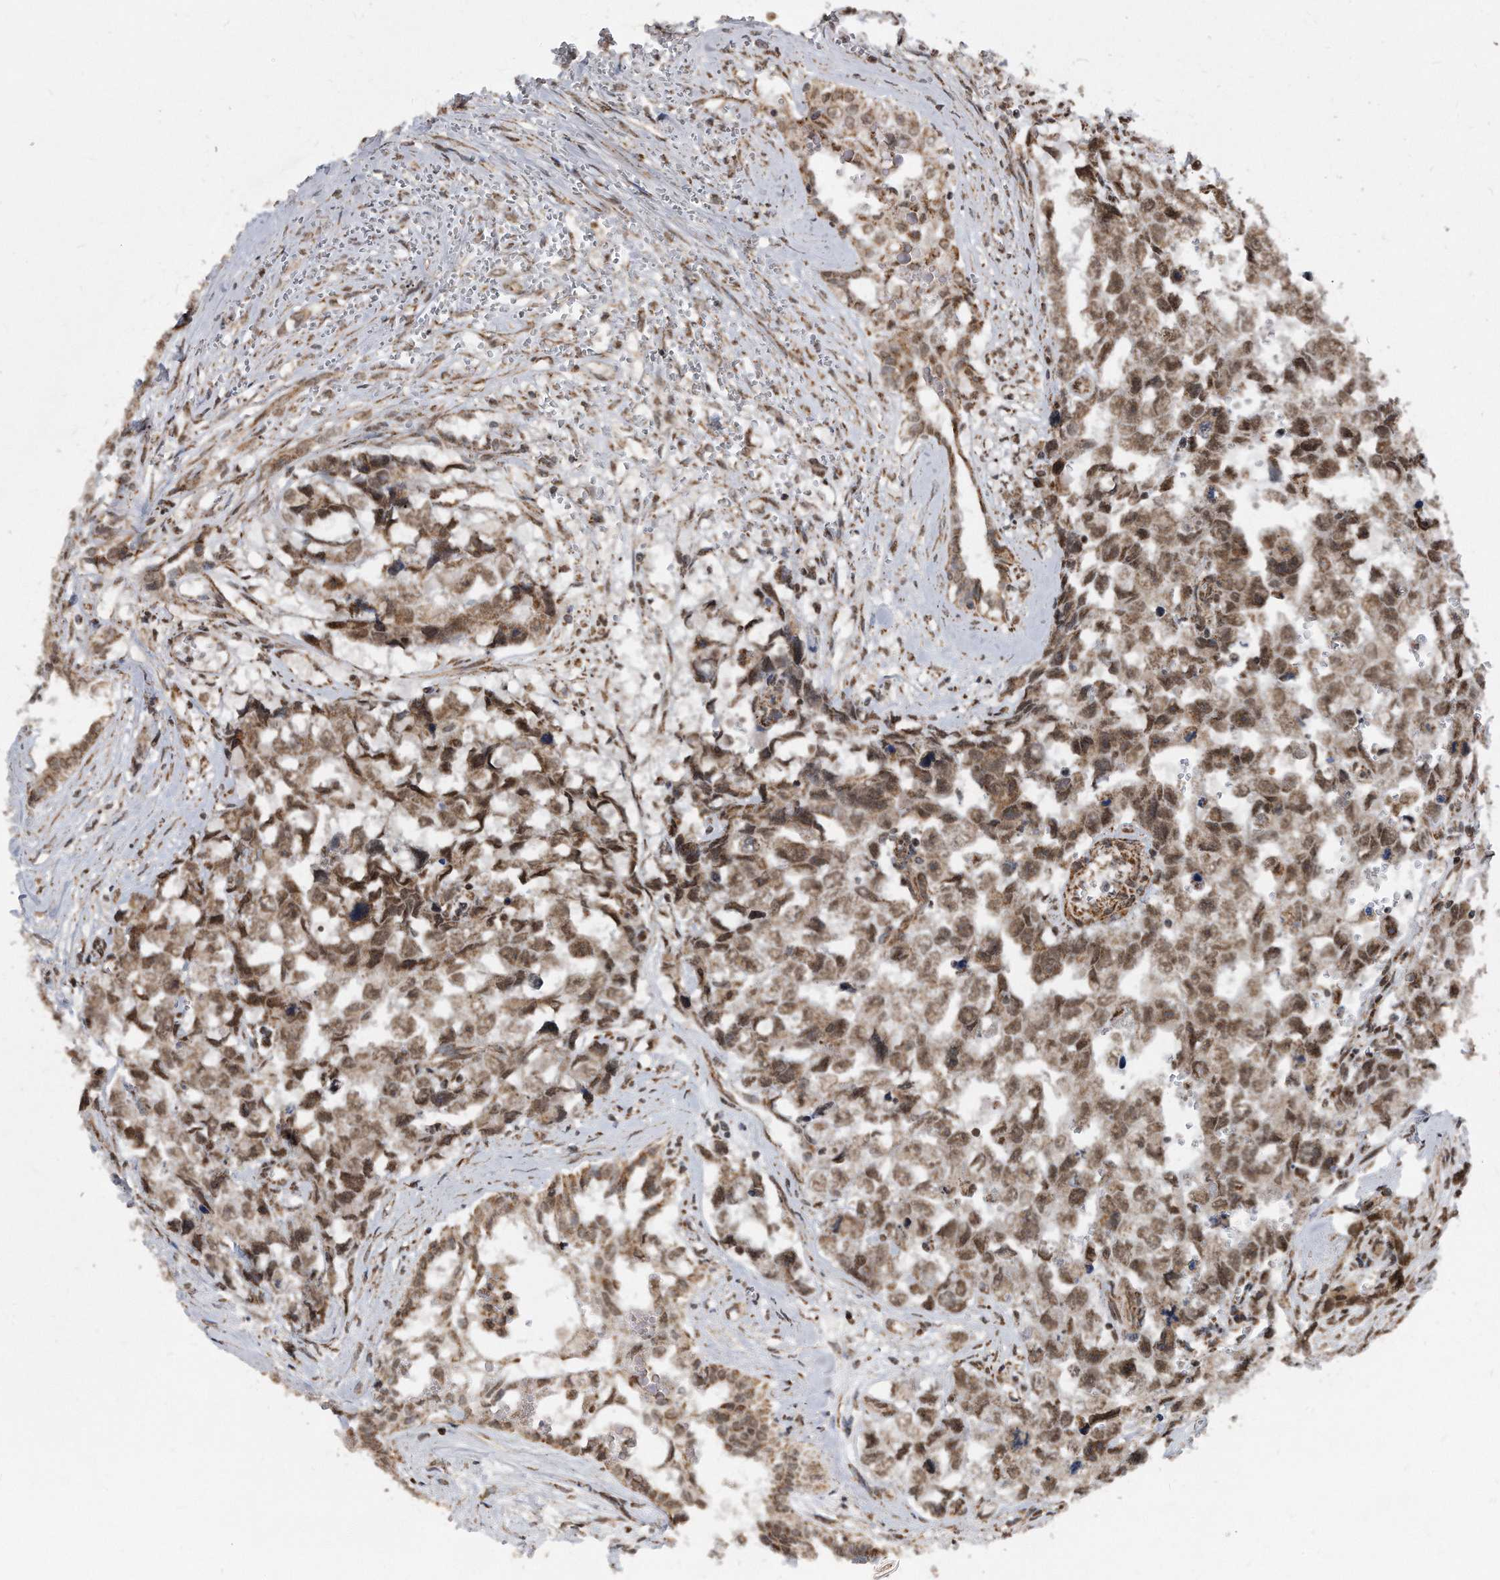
{"staining": {"intensity": "moderate", "quantity": ">75%", "location": "nuclear"}, "tissue": "testis cancer", "cell_type": "Tumor cells", "image_type": "cancer", "snomed": [{"axis": "morphology", "description": "Carcinoma, Embryonal, NOS"}, {"axis": "topography", "description": "Testis"}], "caption": "DAB immunohistochemical staining of human testis cancer (embryonal carcinoma) reveals moderate nuclear protein positivity in about >75% of tumor cells.", "gene": "DUSP22", "patient": {"sex": "male", "age": 31}}